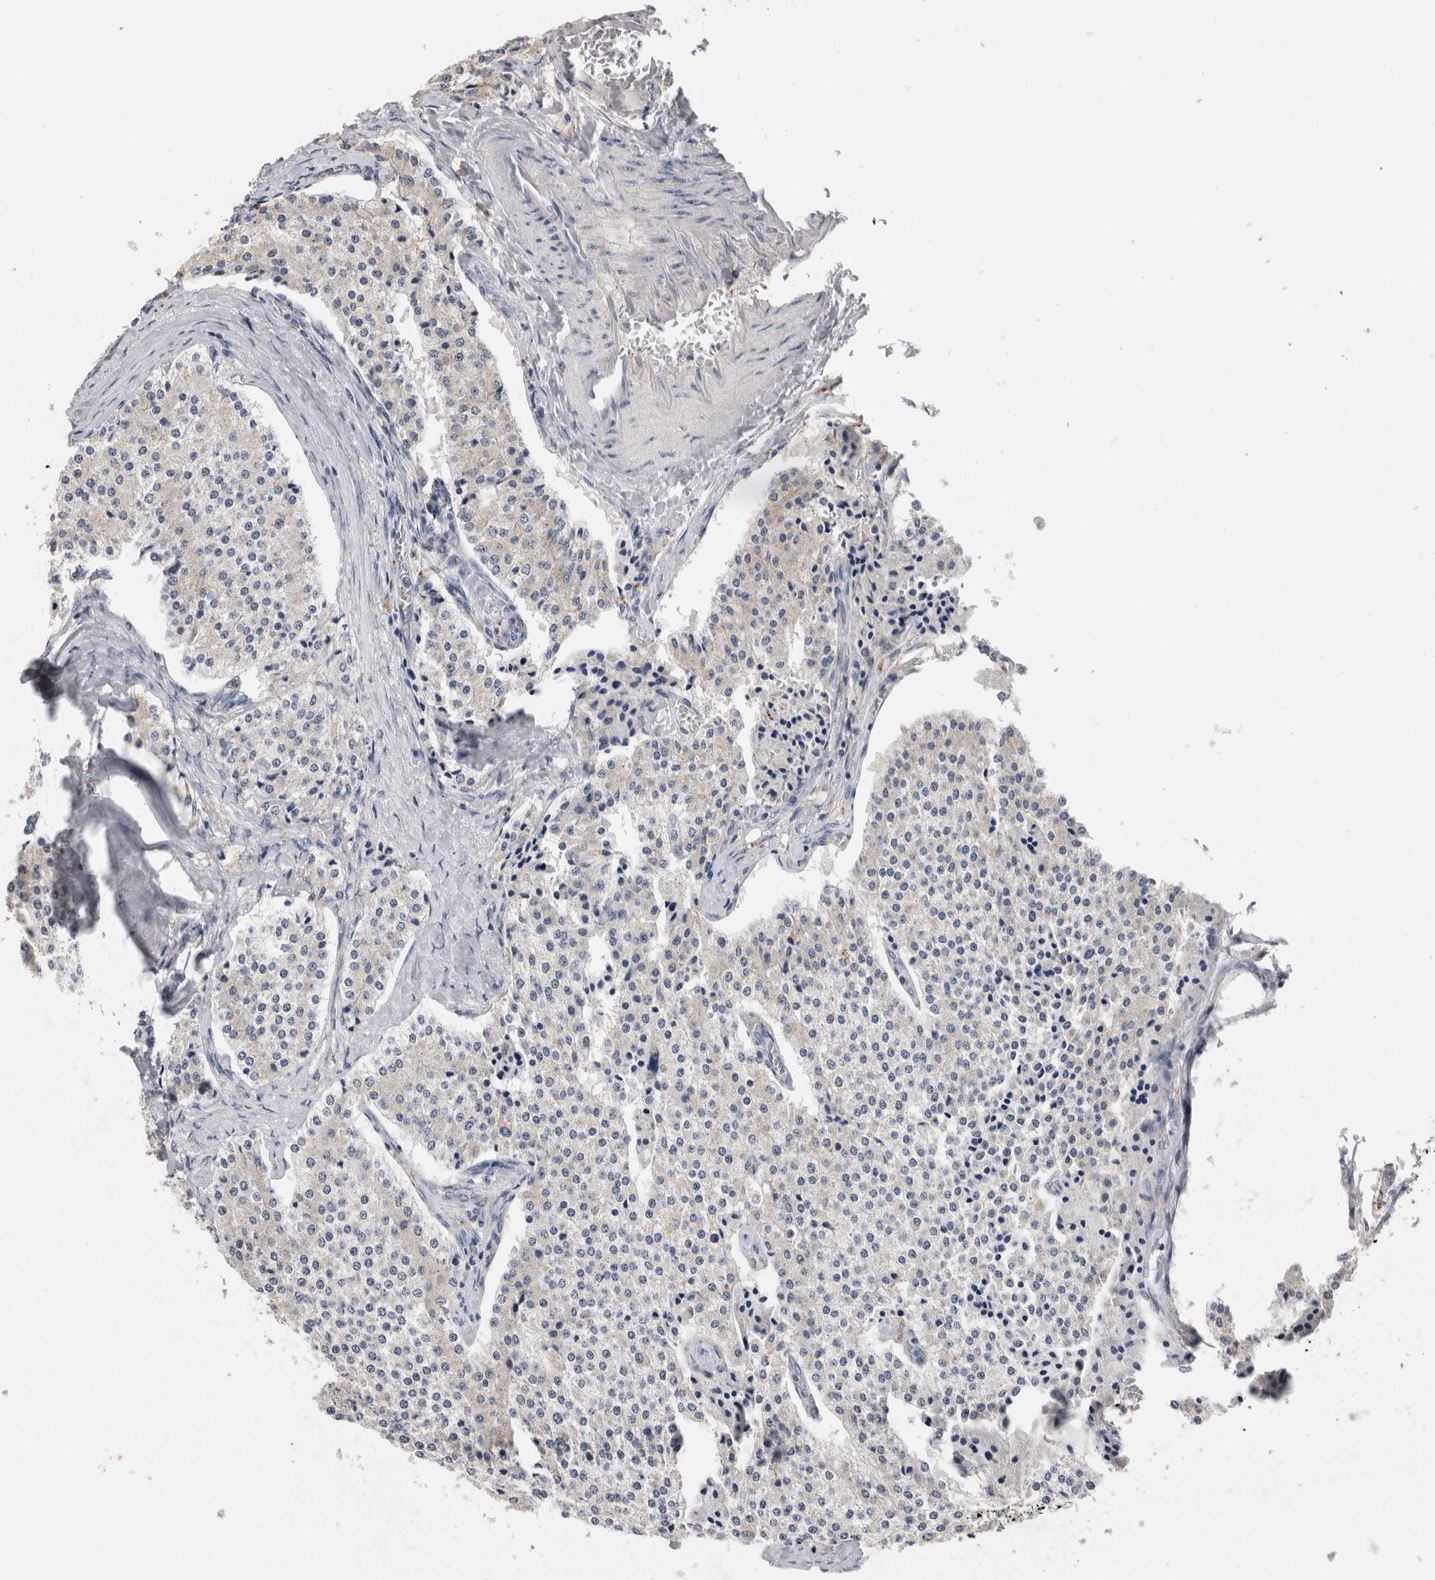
{"staining": {"intensity": "negative", "quantity": "none", "location": "none"}, "tissue": "carcinoid", "cell_type": "Tumor cells", "image_type": "cancer", "snomed": [{"axis": "morphology", "description": "Carcinoid, malignant, NOS"}, {"axis": "topography", "description": "Colon"}], "caption": "A micrograph of carcinoid (malignant) stained for a protein displays no brown staining in tumor cells. (Stains: DAB (3,3'-diaminobenzidine) immunohistochemistry with hematoxylin counter stain, Microscopy: brightfield microscopy at high magnification).", "gene": "CNTFR", "patient": {"sex": "female", "age": 52}}